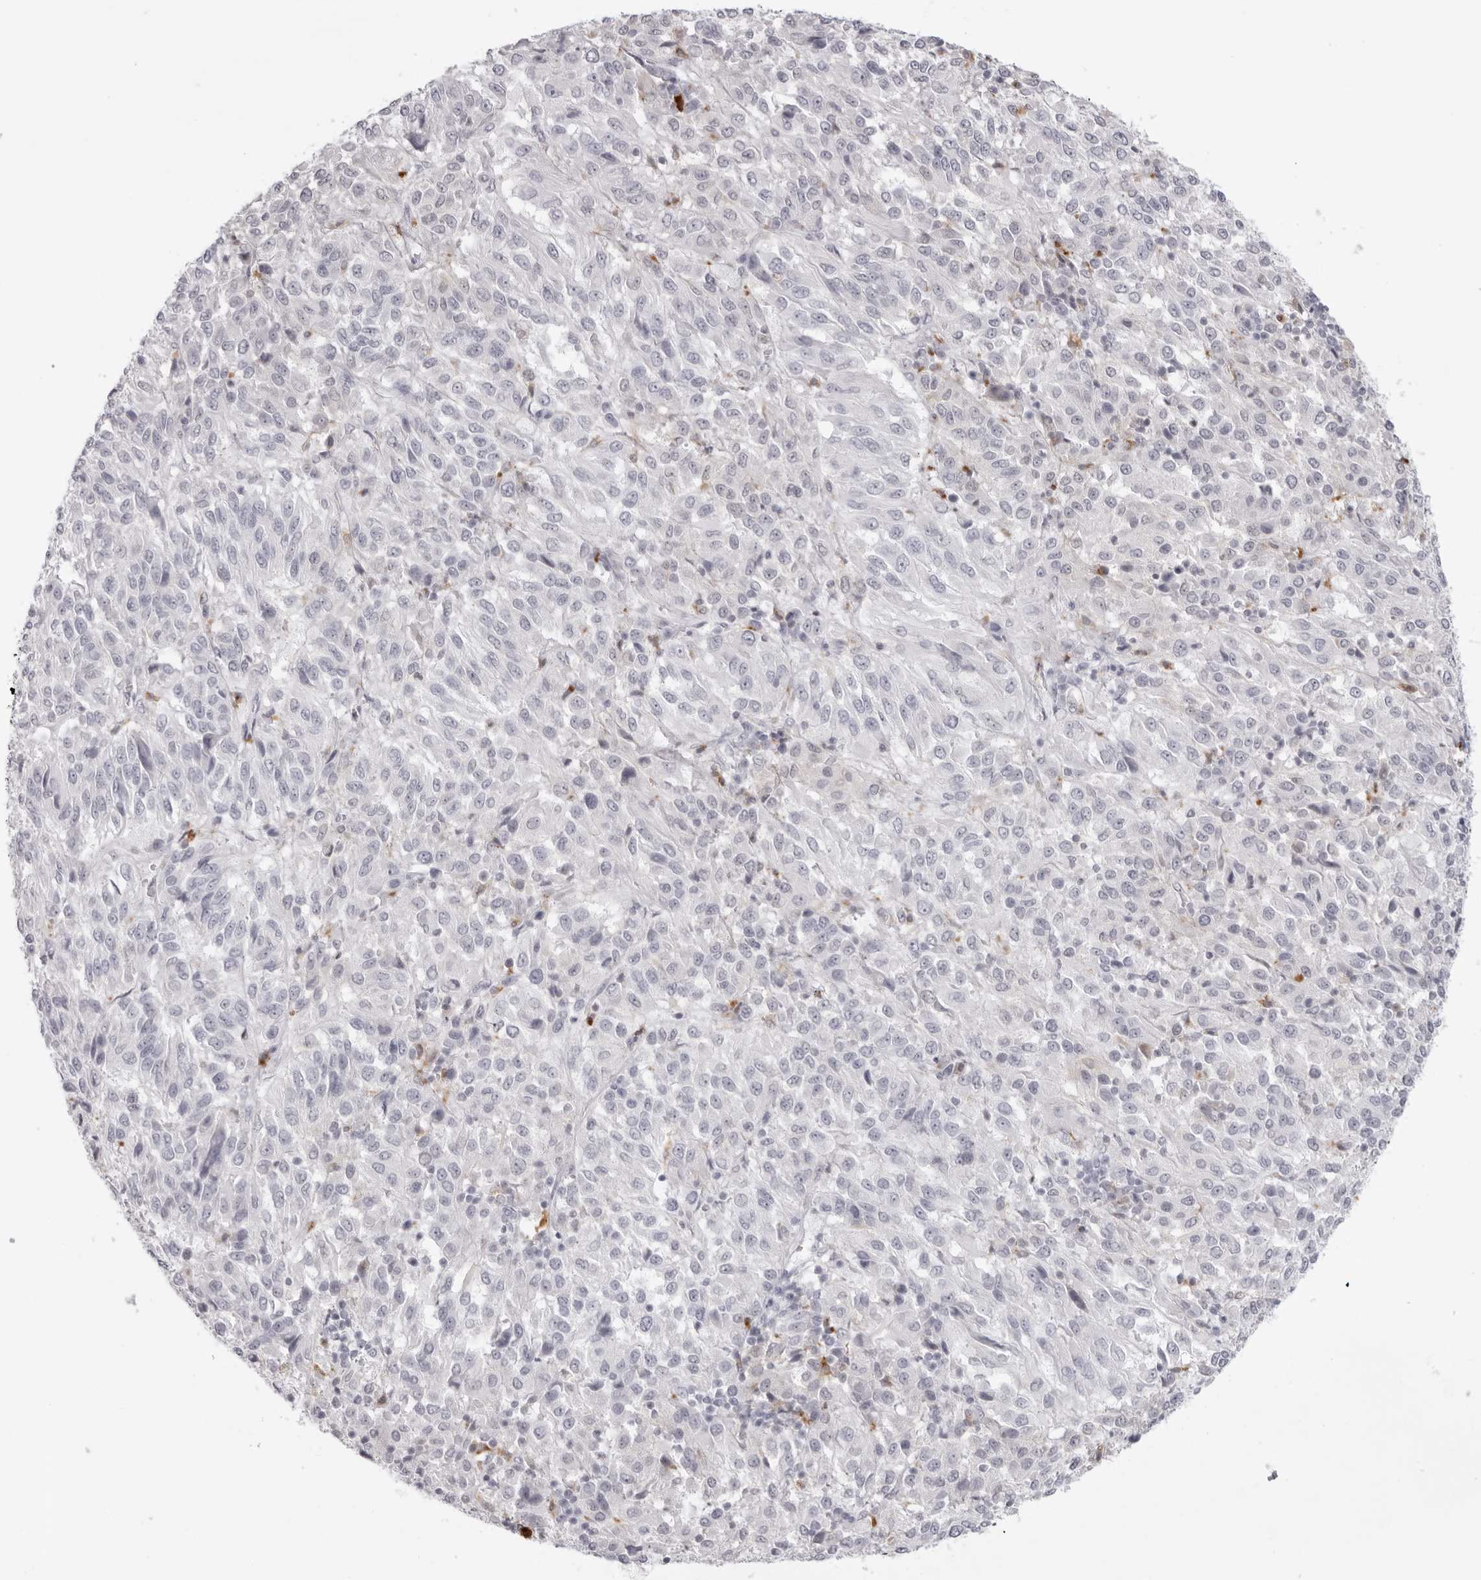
{"staining": {"intensity": "negative", "quantity": "none", "location": "none"}, "tissue": "melanoma", "cell_type": "Tumor cells", "image_type": "cancer", "snomed": [{"axis": "morphology", "description": "Malignant melanoma, Metastatic site"}, {"axis": "topography", "description": "Lung"}], "caption": "A high-resolution photomicrograph shows immunohistochemistry staining of melanoma, which reveals no significant expression in tumor cells. Brightfield microscopy of immunohistochemistry stained with DAB (brown) and hematoxylin (blue), captured at high magnification.", "gene": "IL25", "patient": {"sex": "male", "age": 64}}